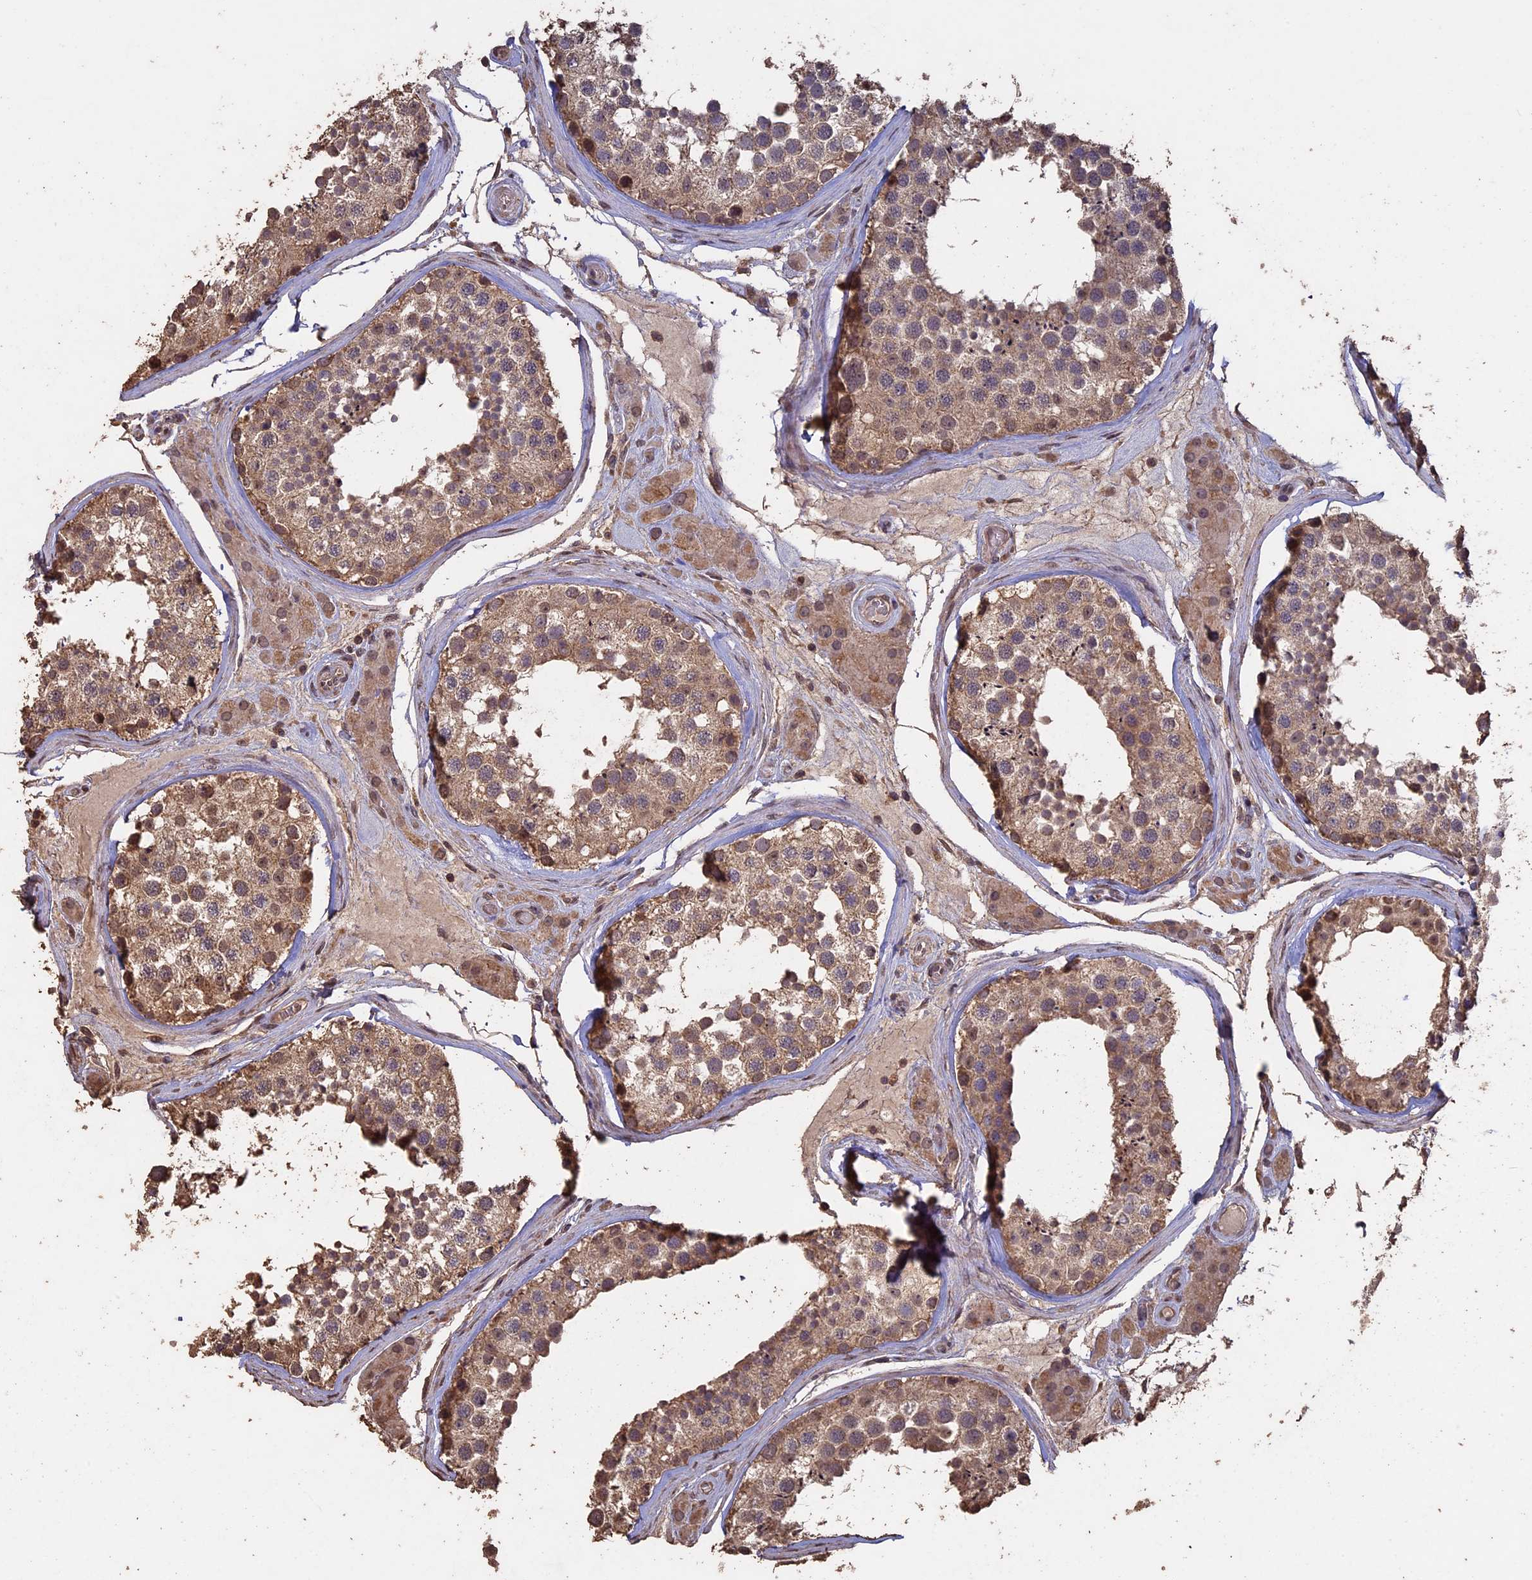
{"staining": {"intensity": "moderate", "quantity": ">75%", "location": "cytoplasmic/membranous"}, "tissue": "testis", "cell_type": "Cells in seminiferous ducts", "image_type": "normal", "snomed": [{"axis": "morphology", "description": "Normal tissue, NOS"}, {"axis": "topography", "description": "Testis"}], "caption": "Cells in seminiferous ducts demonstrate moderate cytoplasmic/membranous expression in about >75% of cells in unremarkable testis.", "gene": "HUNK", "patient": {"sex": "male", "age": 46}}